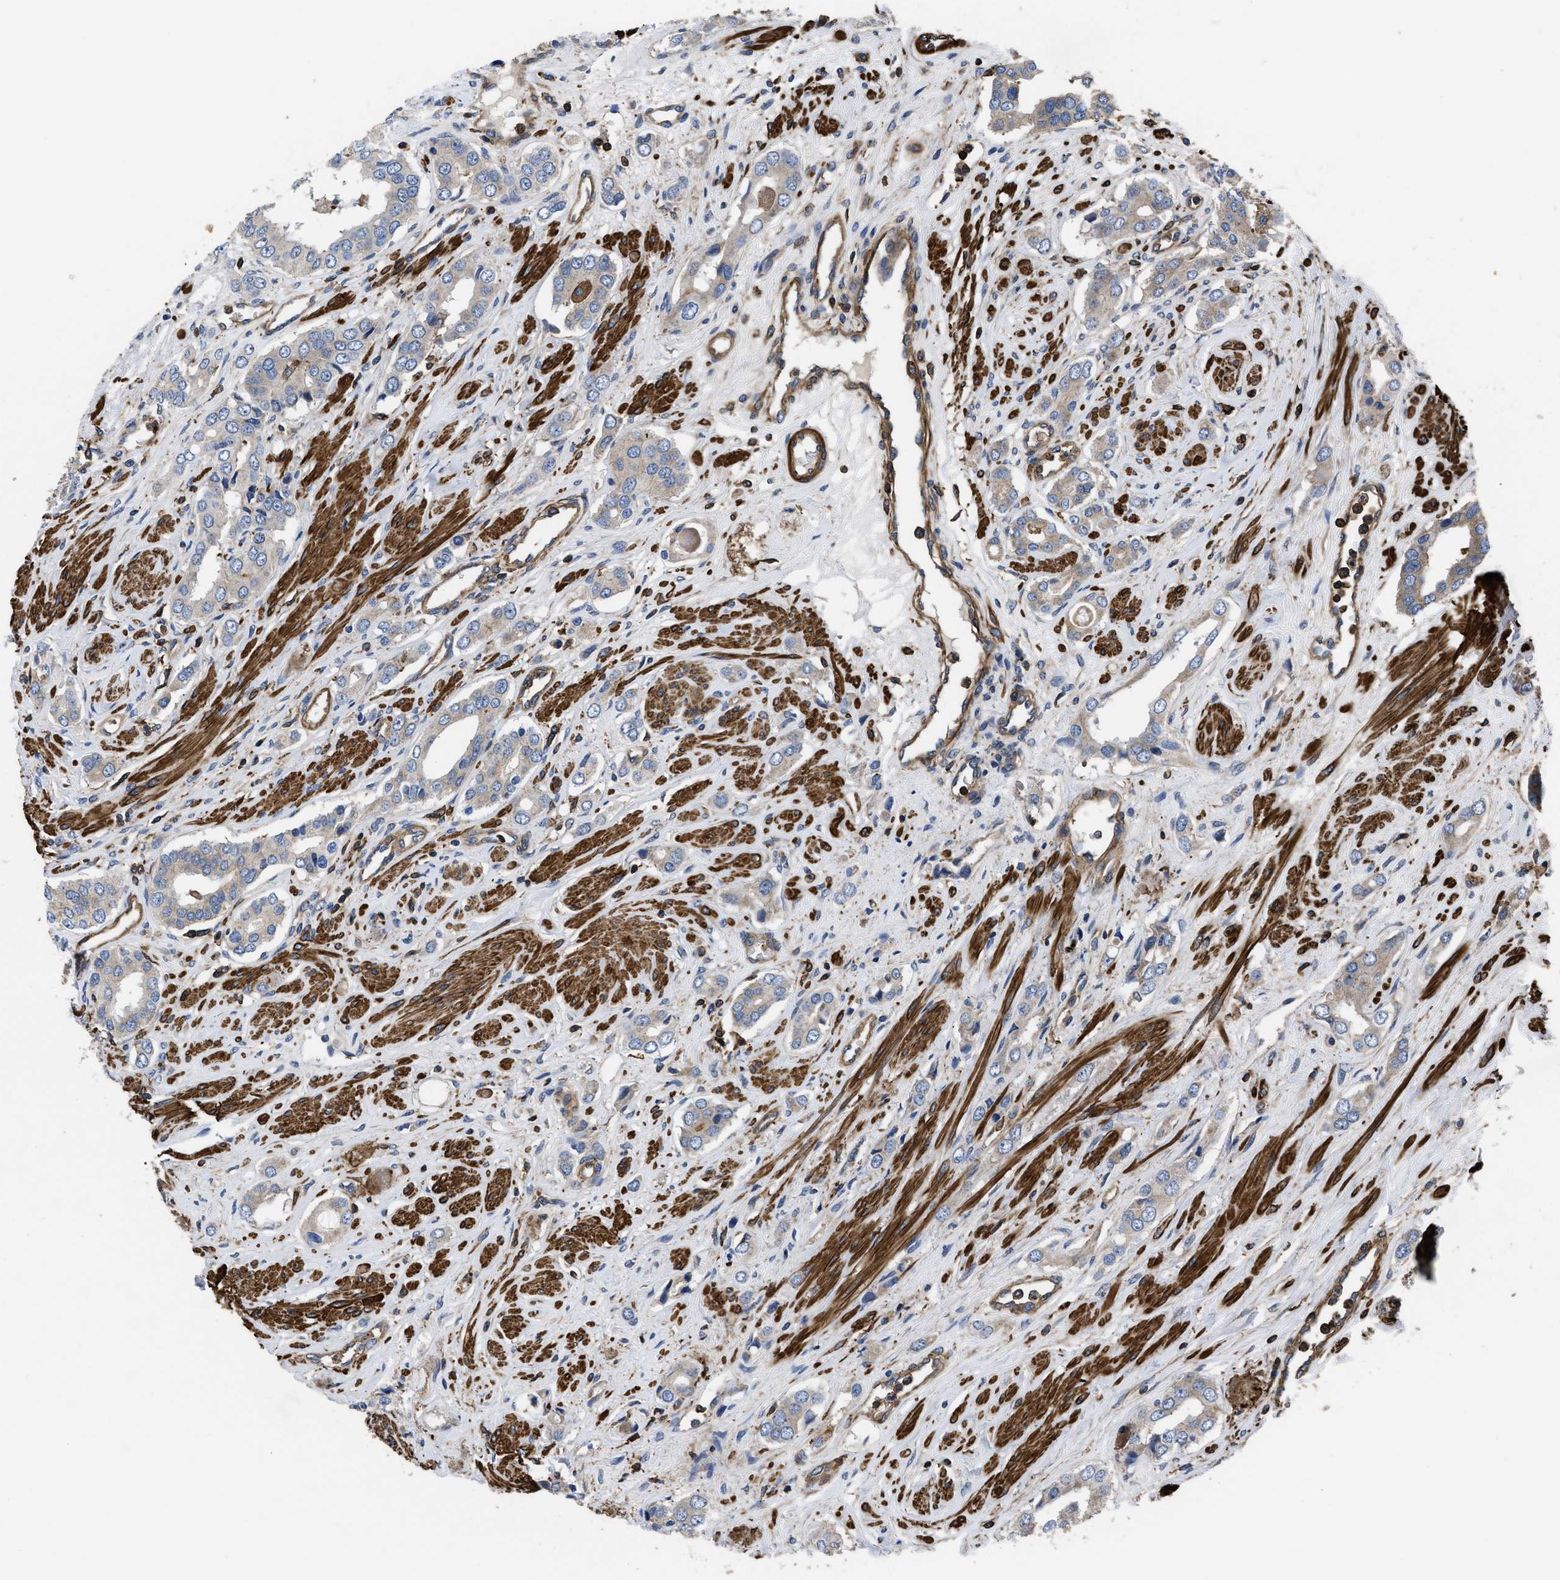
{"staining": {"intensity": "weak", "quantity": "<25%", "location": "cytoplasmic/membranous"}, "tissue": "prostate cancer", "cell_type": "Tumor cells", "image_type": "cancer", "snomed": [{"axis": "morphology", "description": "Adenocarcinoma, High grade"}, {"axis": "topography", "description": "Prostate"}], "caption": "Immunohistochemistry of human prostate cancer (adenocarcinoma (high-grade)) demonstrates no expression in tumor cells.", "gene": "SCUBE2", "patient": {"sex": "male", "age": 52}}